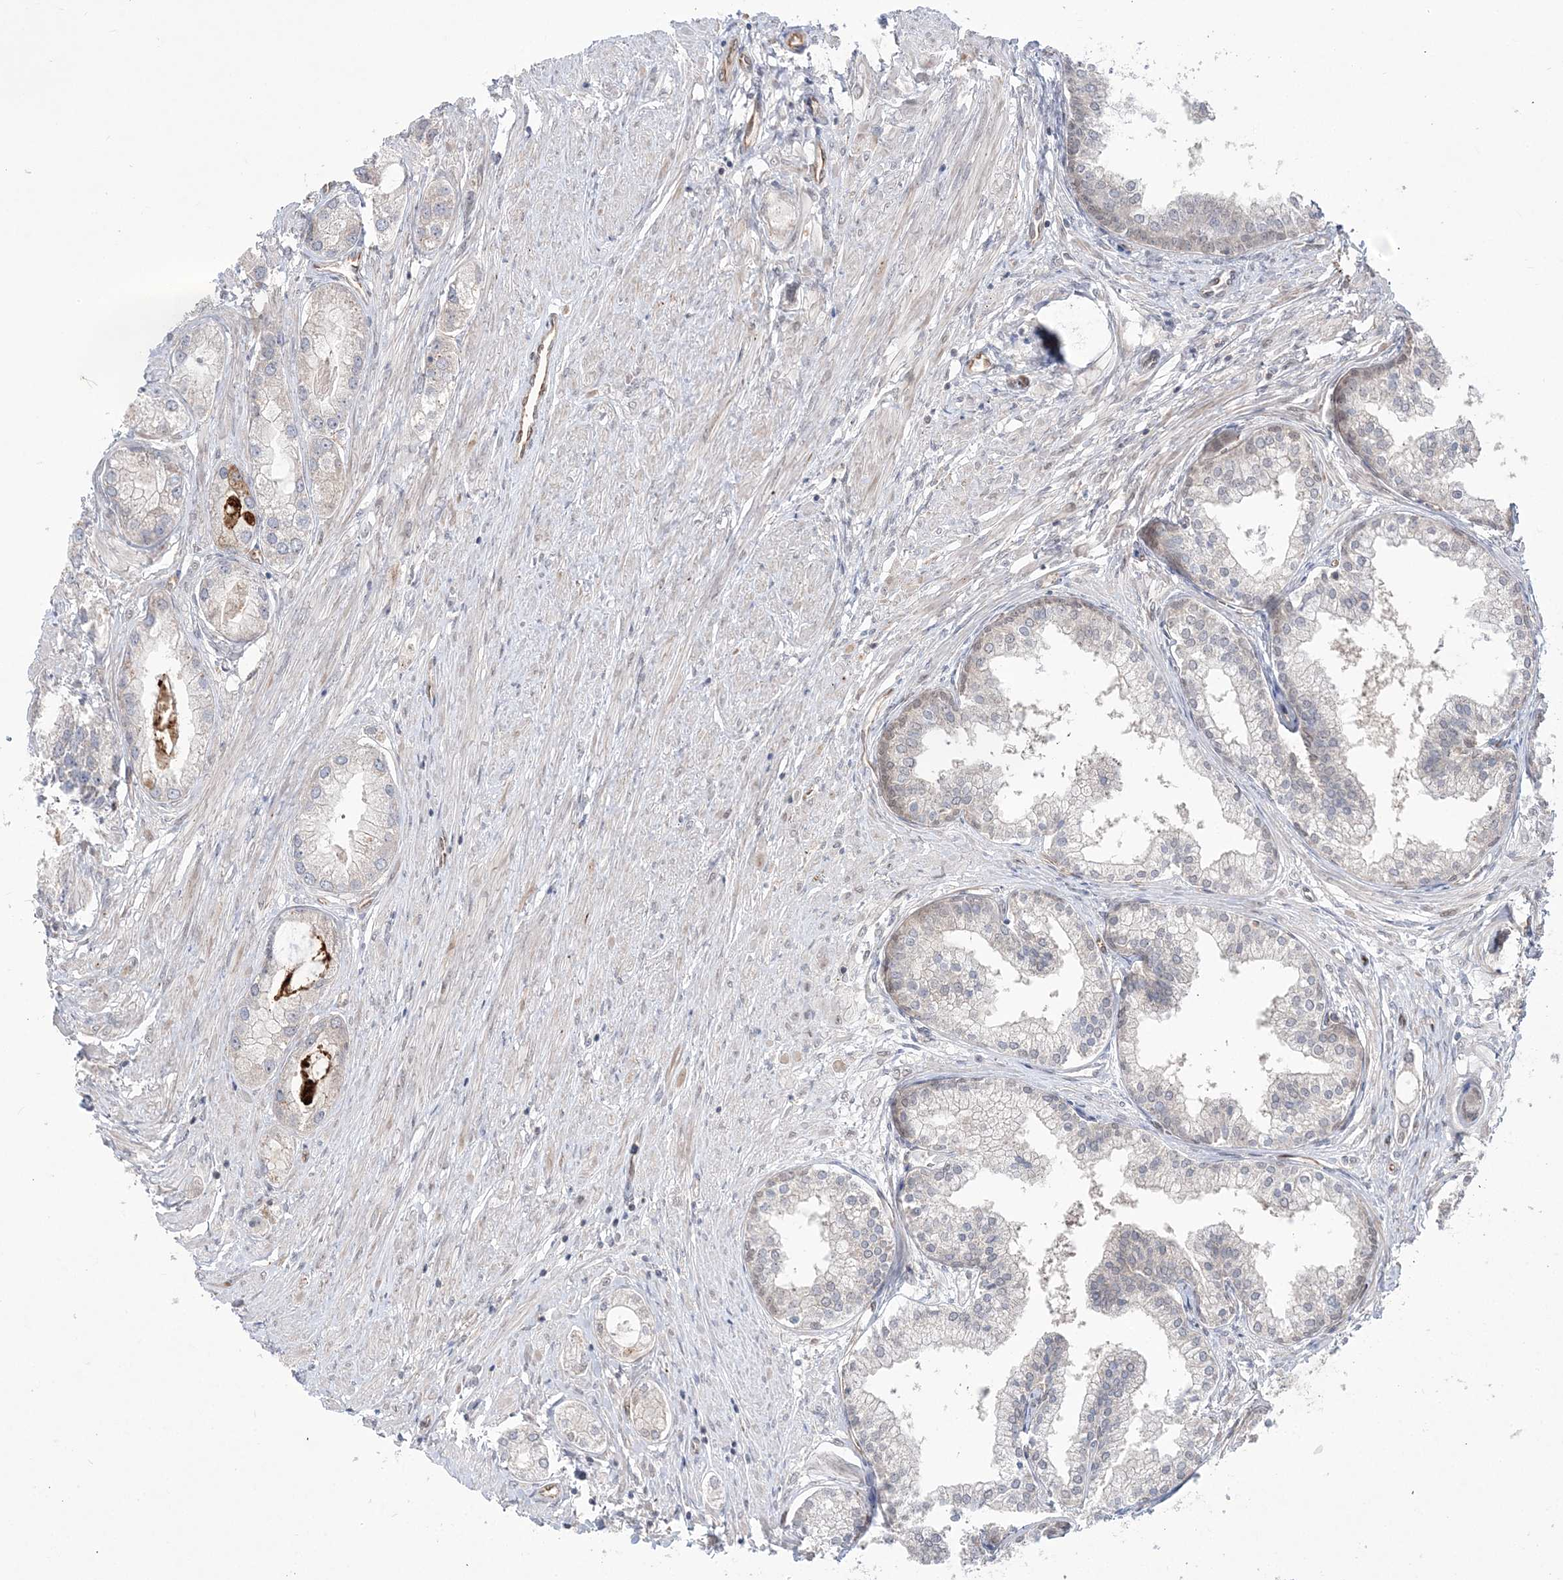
{"staining": {"intensity": "negative", "quantity": "none", "location": "none"}, "tissue": "prostate cancer", "cell_type": "Tumor cells", "image_type": "cancer", "snomed": [{"axis": "morphology", "description": "Adenocarcinoma, Low grade"}, {"axis": "topography", "description": "Prostate"}], "caption": "Immunohistochemistry photomicrograph of neoplastic tissue: prostate cancer (adenocarcinoma (low-grade)) stained with DAB displays no significant protein staining in tumor cells.", "gene": "DHX57", "patient": {"sex": "male", "age": 62}}